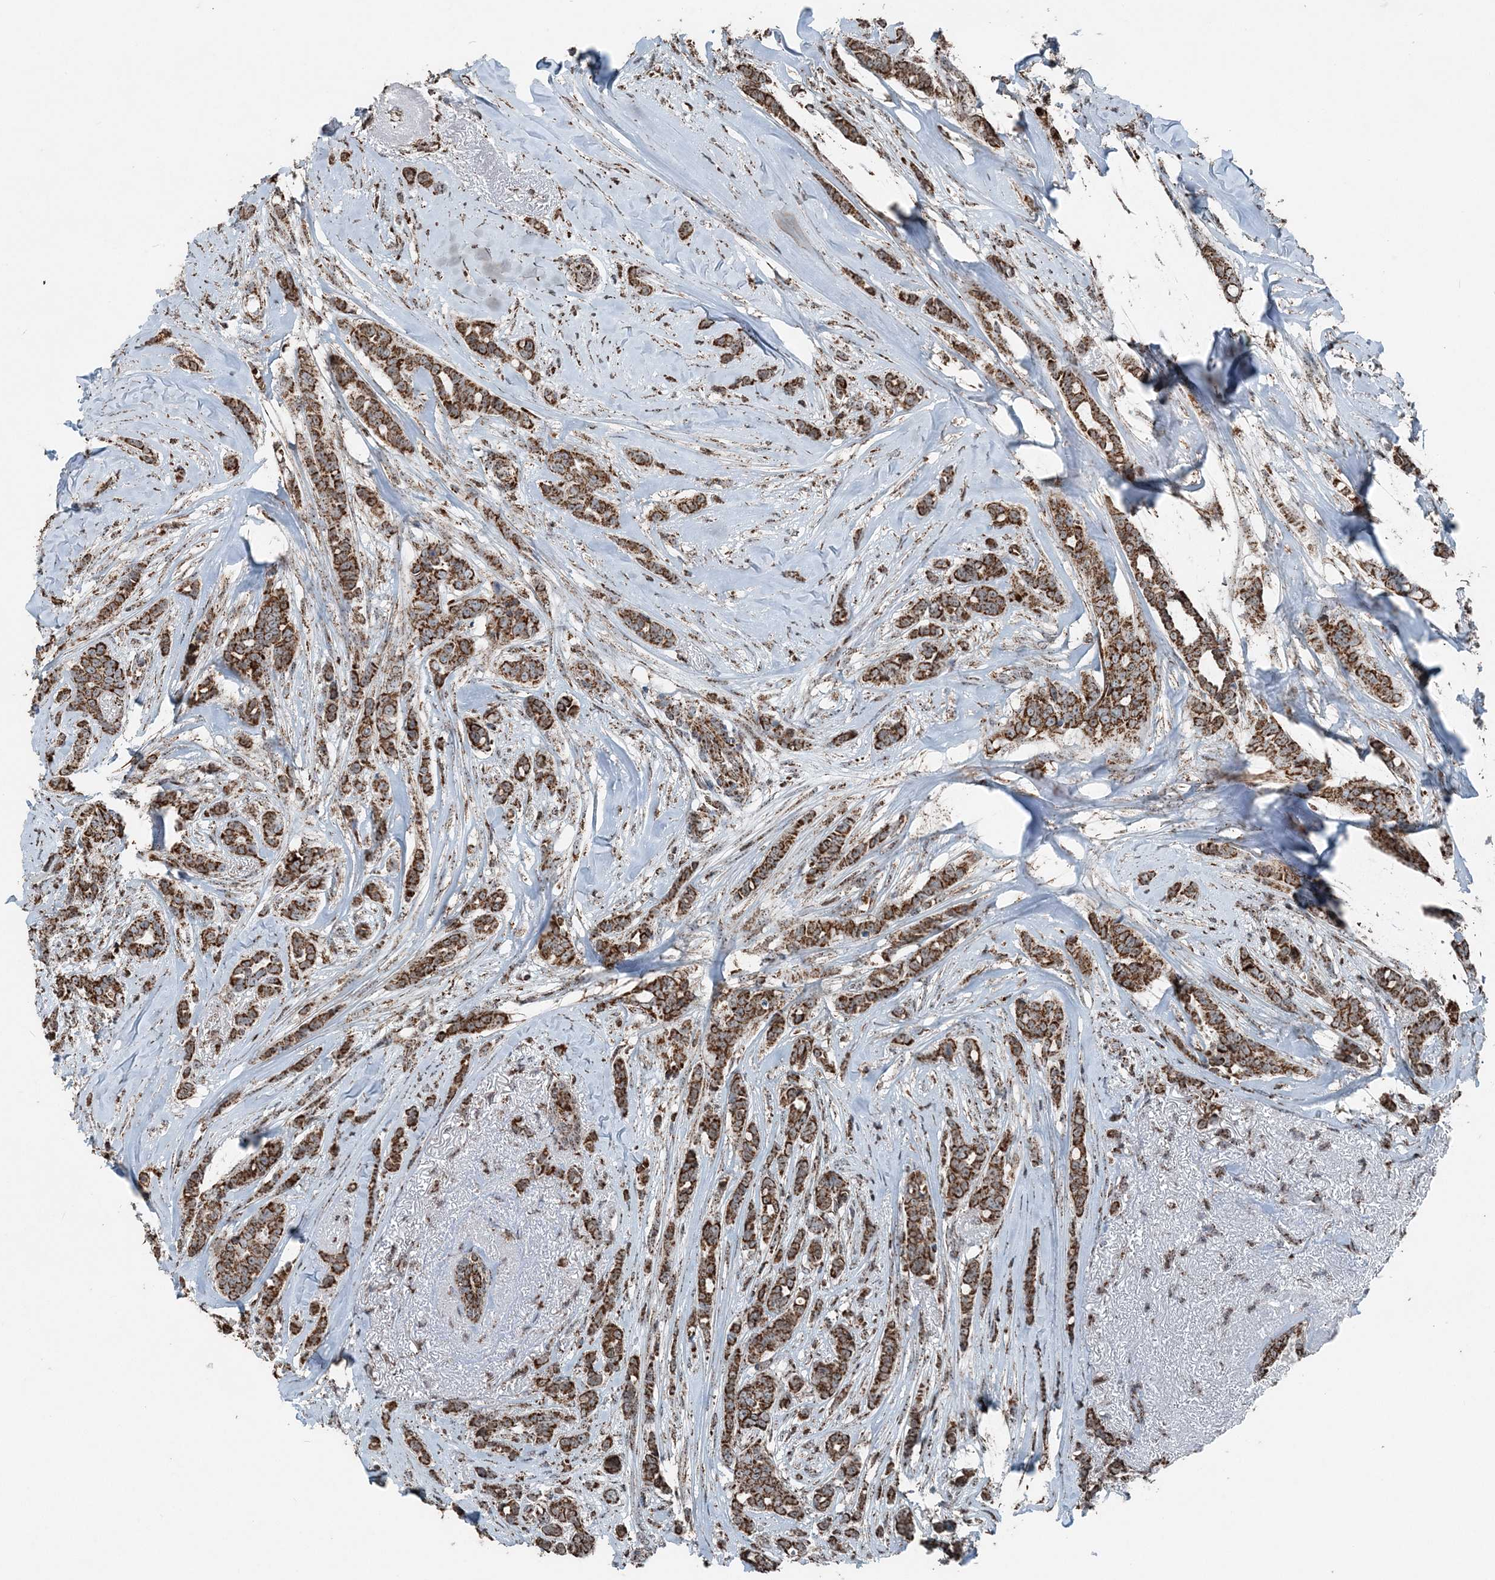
{"staining": {"intensity": "strong", "quantity": ">75%", "location": "cytoplasmic/membranous"}, "tissue": "breast cancer", "cell_type": "Tumor cells", "image_type": "cancer", "snomed": [{"axis": "morphology", "description": "Lobular carcinoma"}, {"axis": "topography", "description": "Breast"}], "caption": "Human breast lobular carcinoma stained with a protein marker reveals strong staining in tumor cells.", "gene": "SUCLG1", "patient": {"sex": "female", "age": 51}}